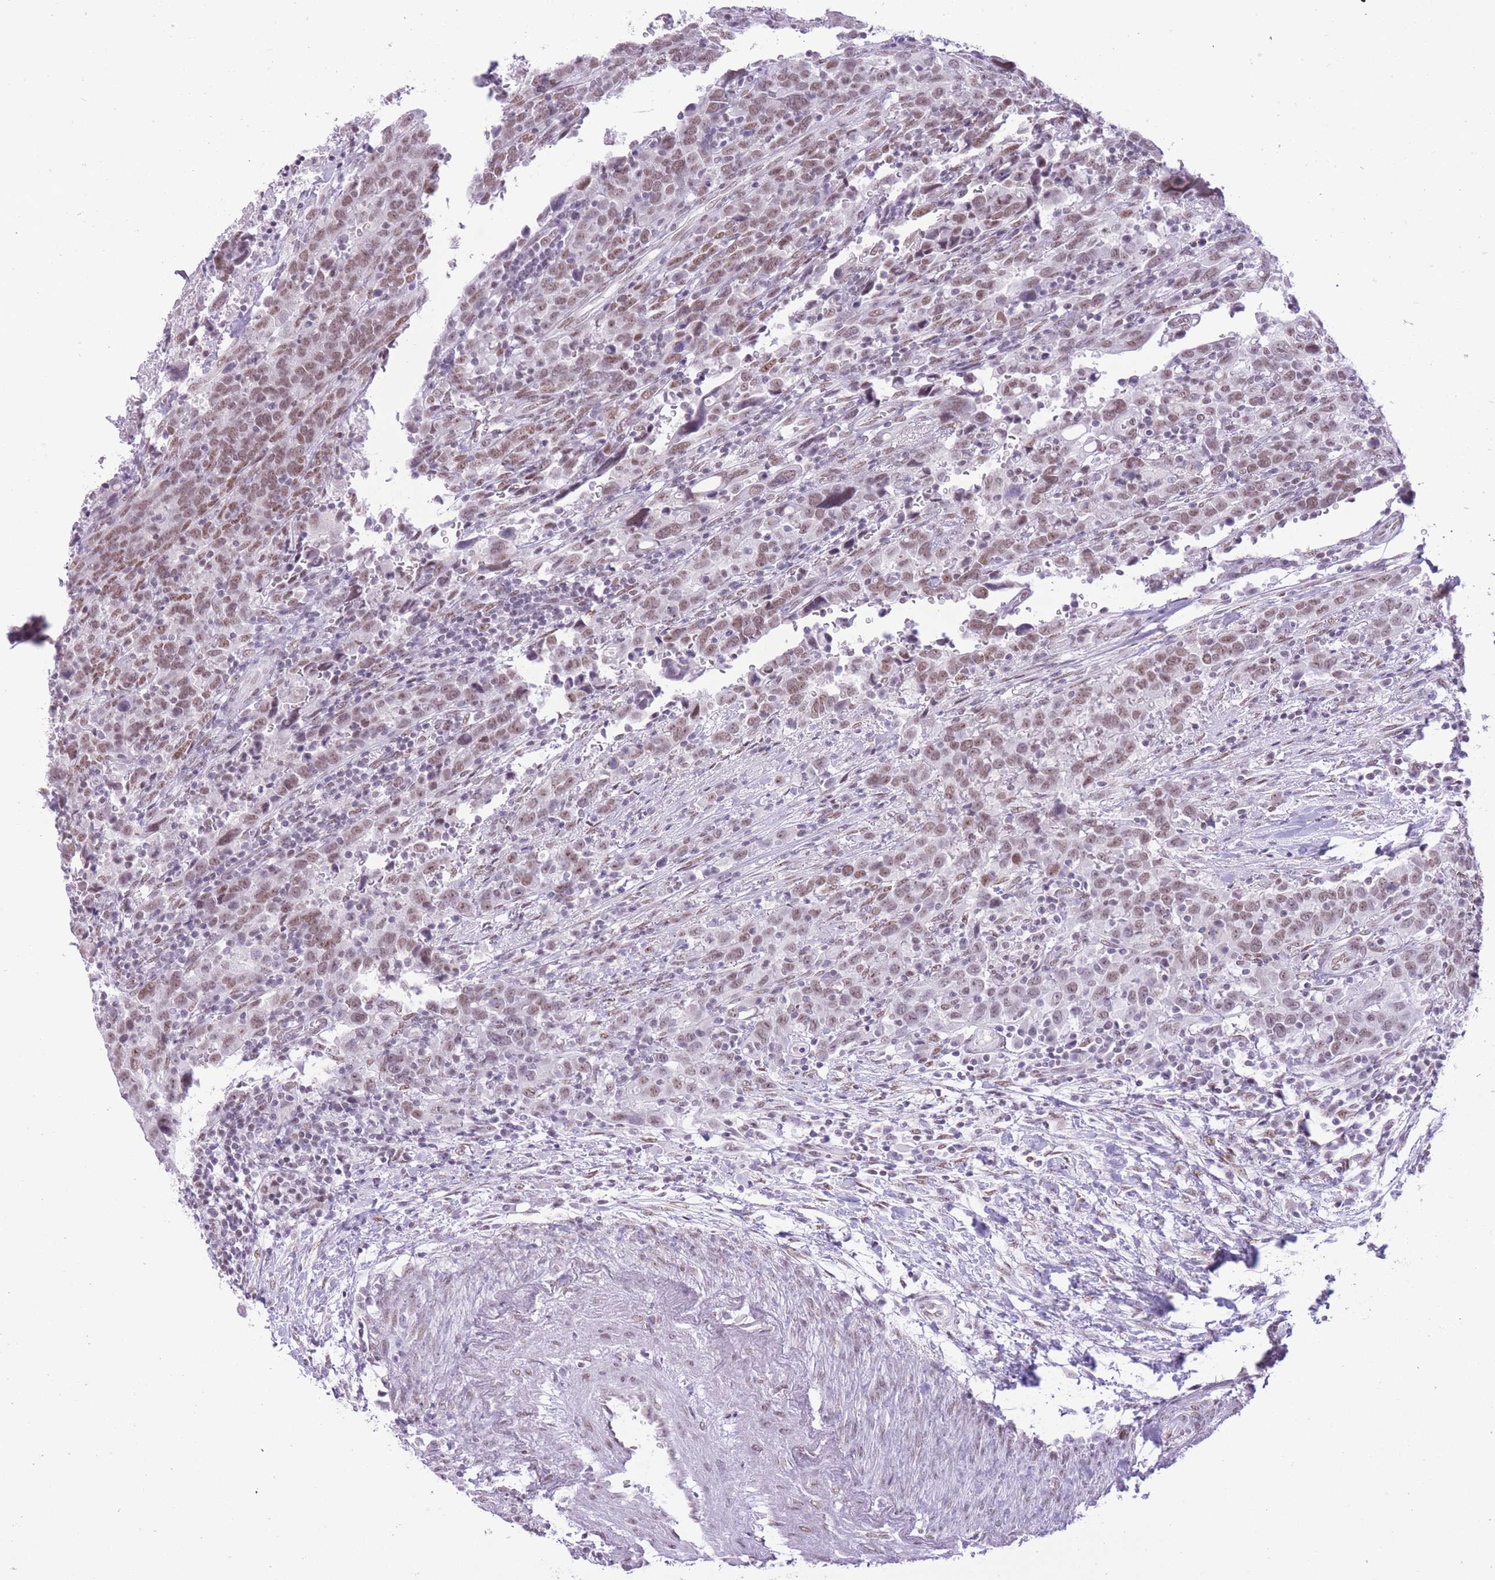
{"staining": {"intensity": "moderate", "quantity": ">75%", "location": "nuclear"}, "tissue": "urothelial cancer", "cell_type": "Tumor cells", "image_type": "cancer", "snomed": [{"axis": "morphology", "description": "Urothelial carcinoma, High grade"}, {"axis": "topography", "description": "Urinary bladder"}], "caption": "About >75% of tumor cells in urothelial cancer exhibit moderate nuclear protein expression as visualized by brown immunohistochemical staining.", "gene": "ZBED5", "patient": {"sex": "male", "age": 61}}